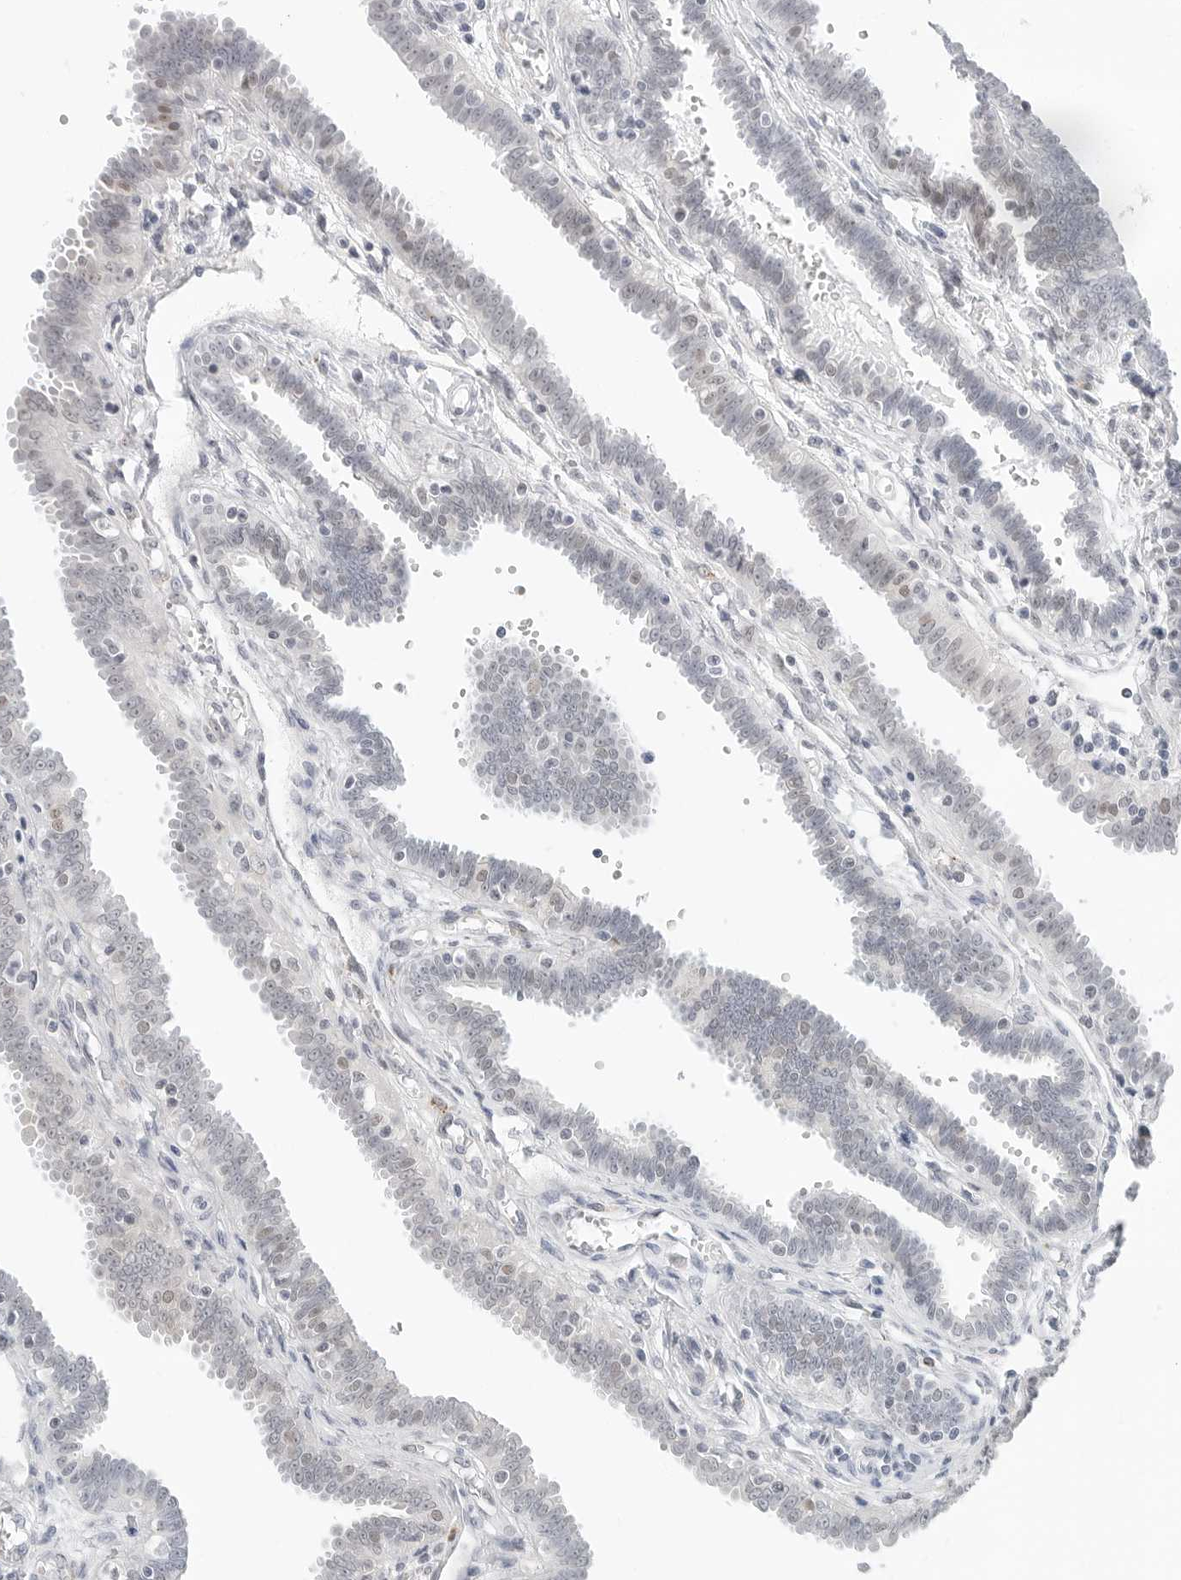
{"staining": {"intensity": "moderate", "quantity": "<25%", "location": "cytoplasmic/membranous"}, "tissue": "fallopian tube", "cell_type": "Glandular cells", "image_type": "normal", "snomed": [{"axis": "morphology", "description": "Normal tissue, NOS"}, {"axis": "topography", "description": "Fallopian tube"}], "caption": "Protein expression analysis of benign human fallopian tube reveals moderate cytoplasmic/membranous expression in approximately <25% of glandular cells. Using DAB (brown) and hematoxylin (blue) stains, captured at high magnification using brightfield microscopy.", "gene": "TSEN2", "patient": {"sex": "female", "age": 32}}